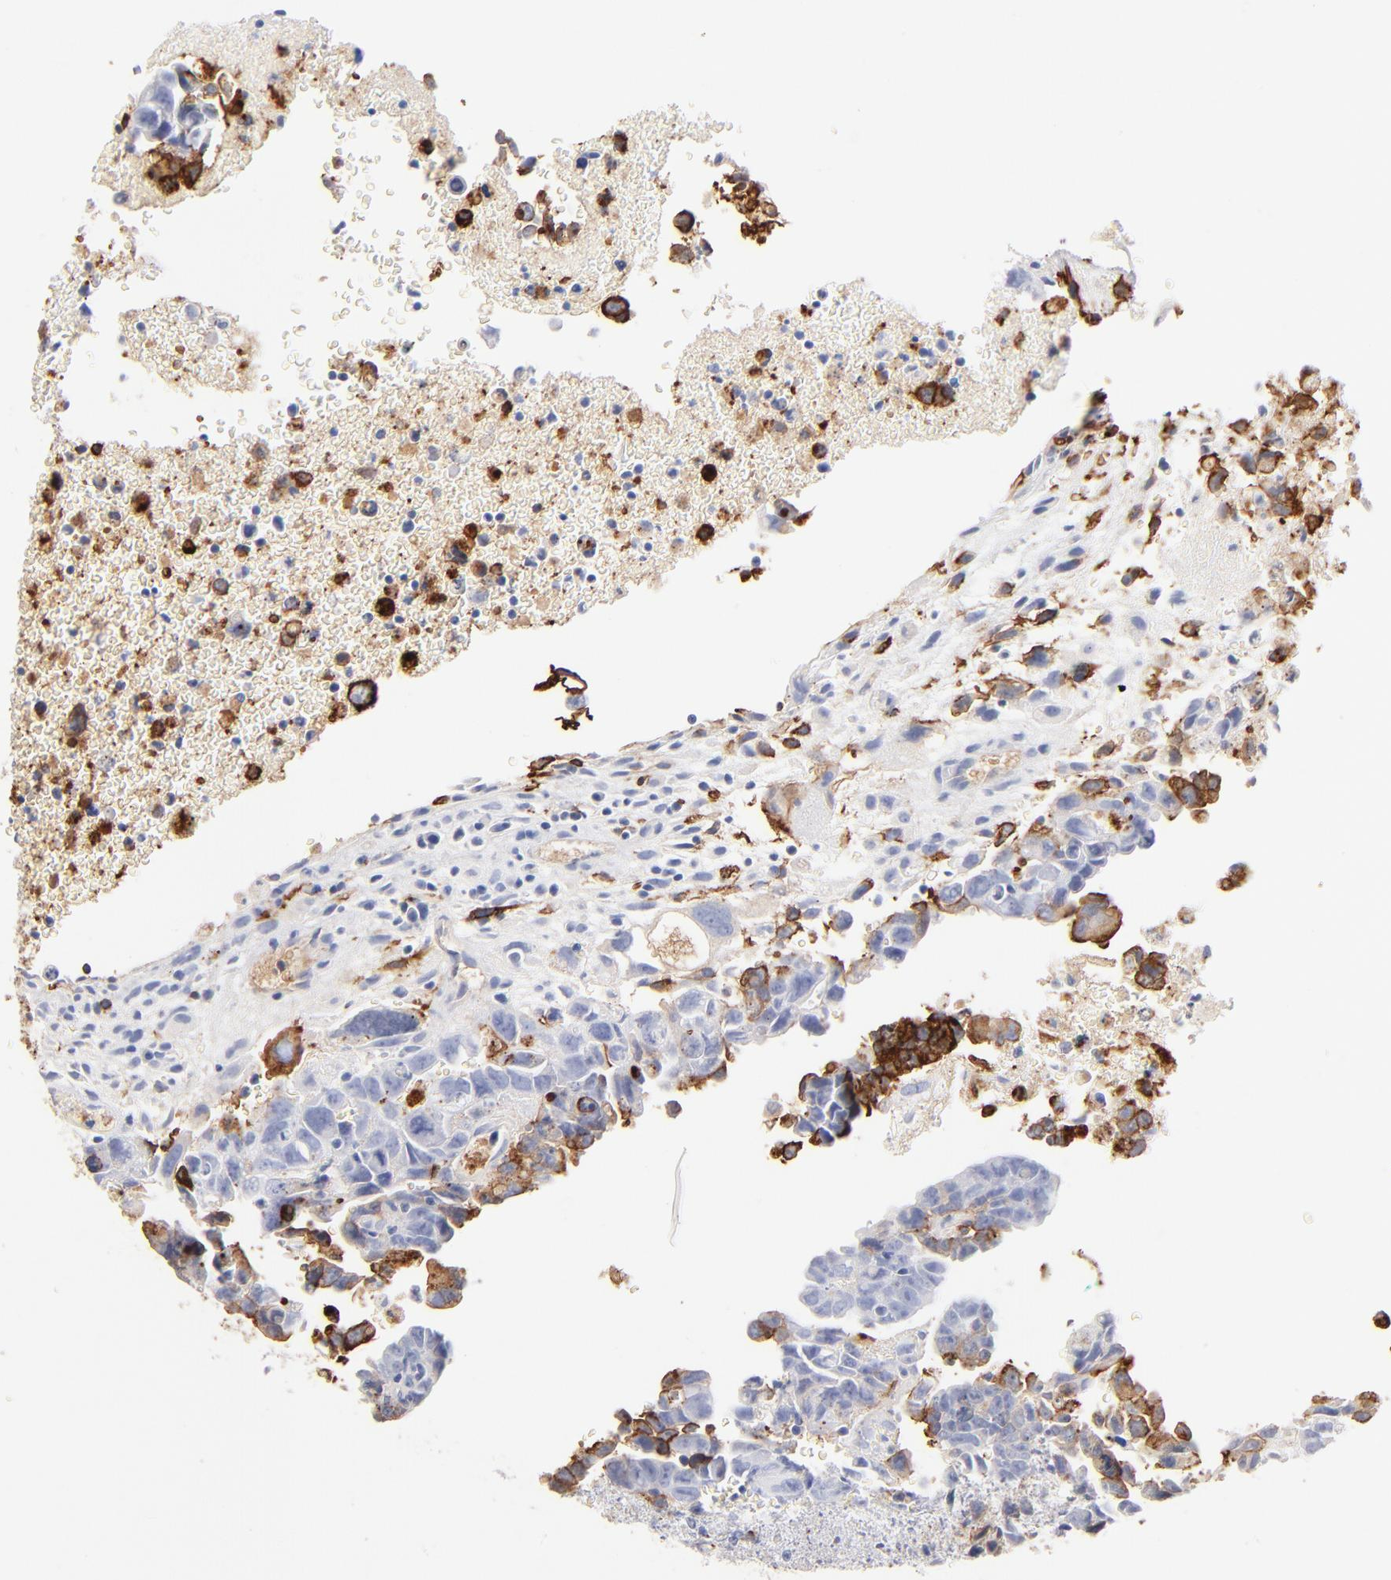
{"staining": {"intensity": "negative", "quantity": "none", "location": "none"}, "tissue": "testis cancer", "cell_type": "Tumor cells", "image_type": "cancer", "snomed": [{"axis": "morphology", "description": "Carcinoma, Embryonal, NOS"}, {"axis": "topography", "description": "Testis"}], "caption": "Tumor cells show no significant positivity in embryonal carcinoma (testis).", "gene": "APOH", "patient": {"sex": "male", "age": 28}}